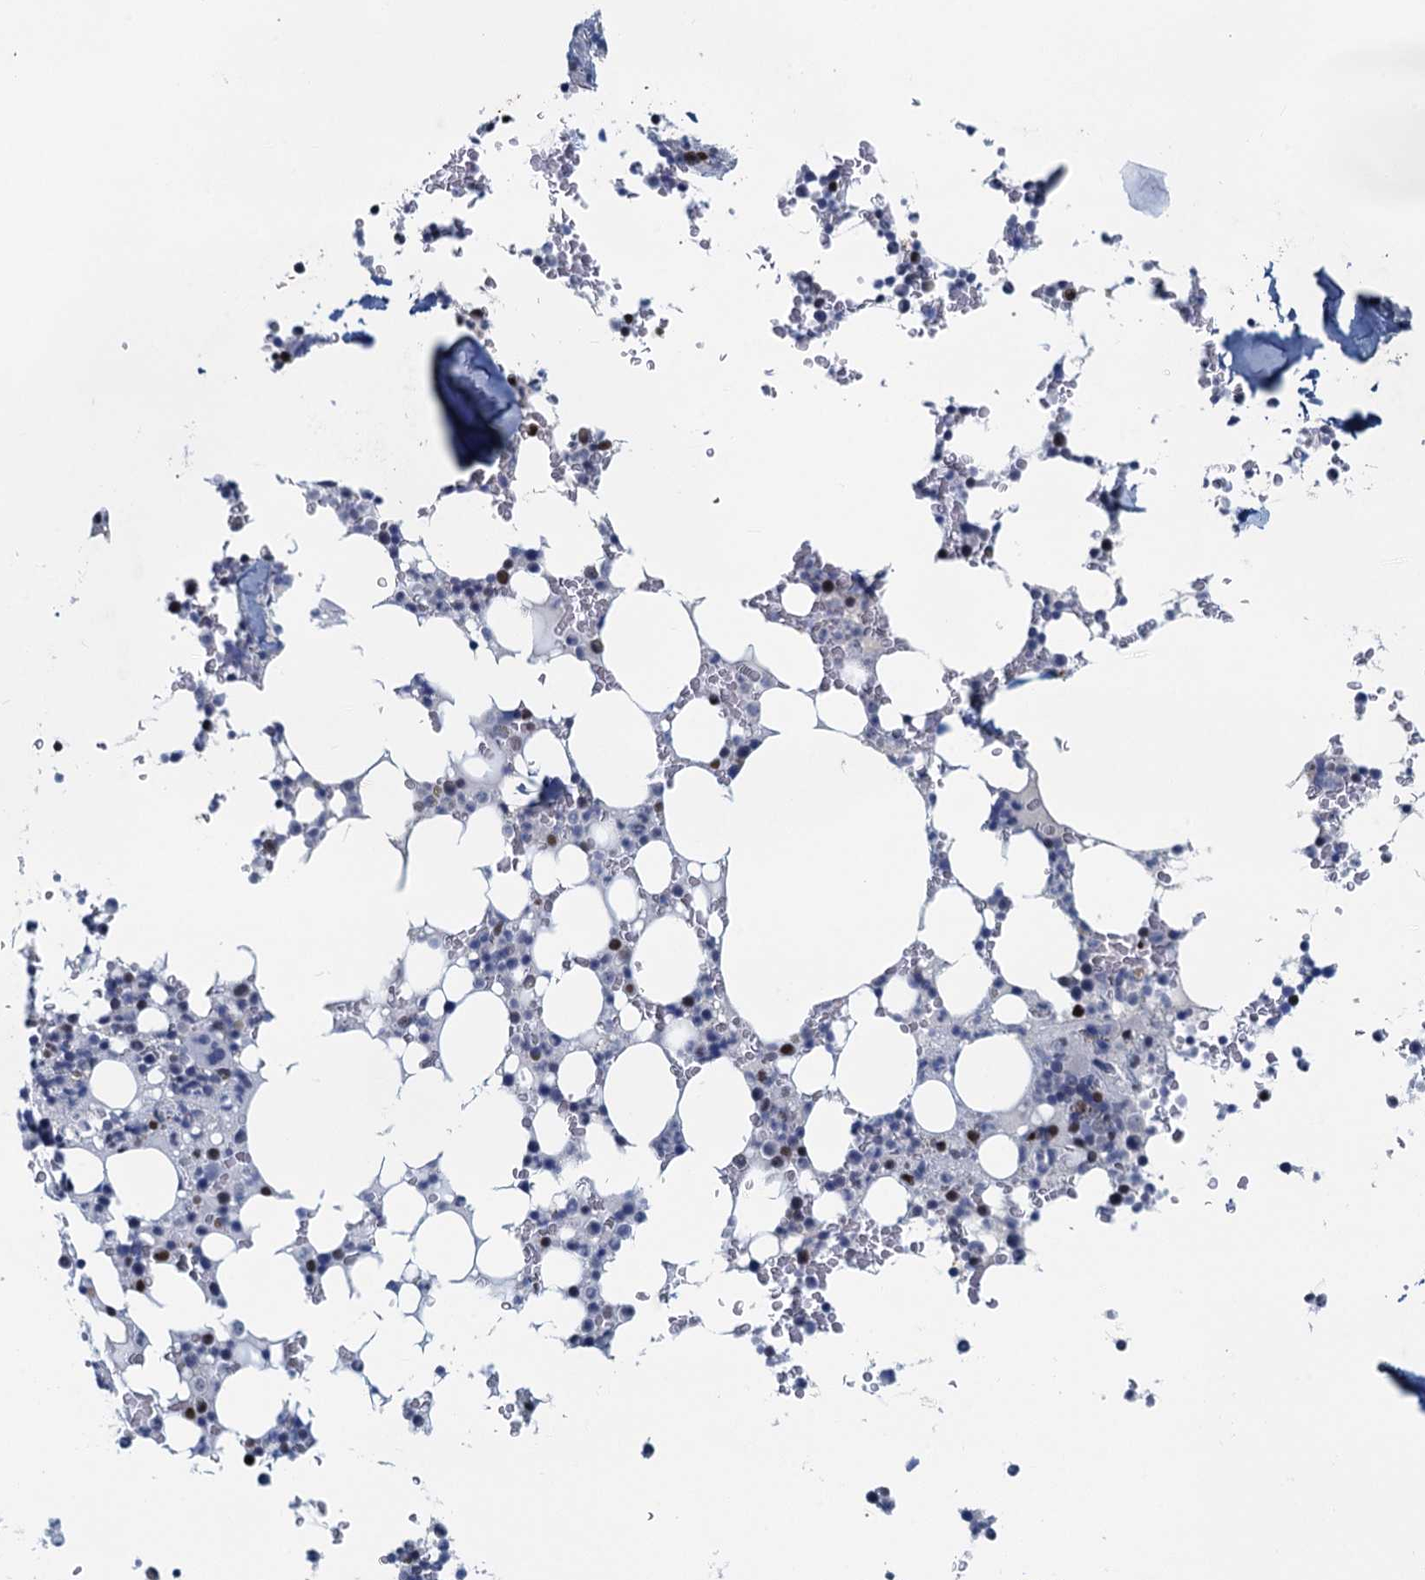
{"staining": {"intensity": "weak", "quantity": "<25%", "location": "cytoplasmic/membranous,nuclear"}, "tissue": "bone marrow", "cell_type": "Hematopoietic cells", "image_type": "normal", "snomed": [{"axis": "morphology", "description": "Normal tissue, NOS"}, {"axis": "topography", "description": "Bone marrow"}], "caption": "This is a photomicrograph of IHC staining of unremarkable bone marrow, which shows no positivity in hematopoietic cells.", "gene": "ANKRD13D", "patient": {"sex": "male", "age": 58}}